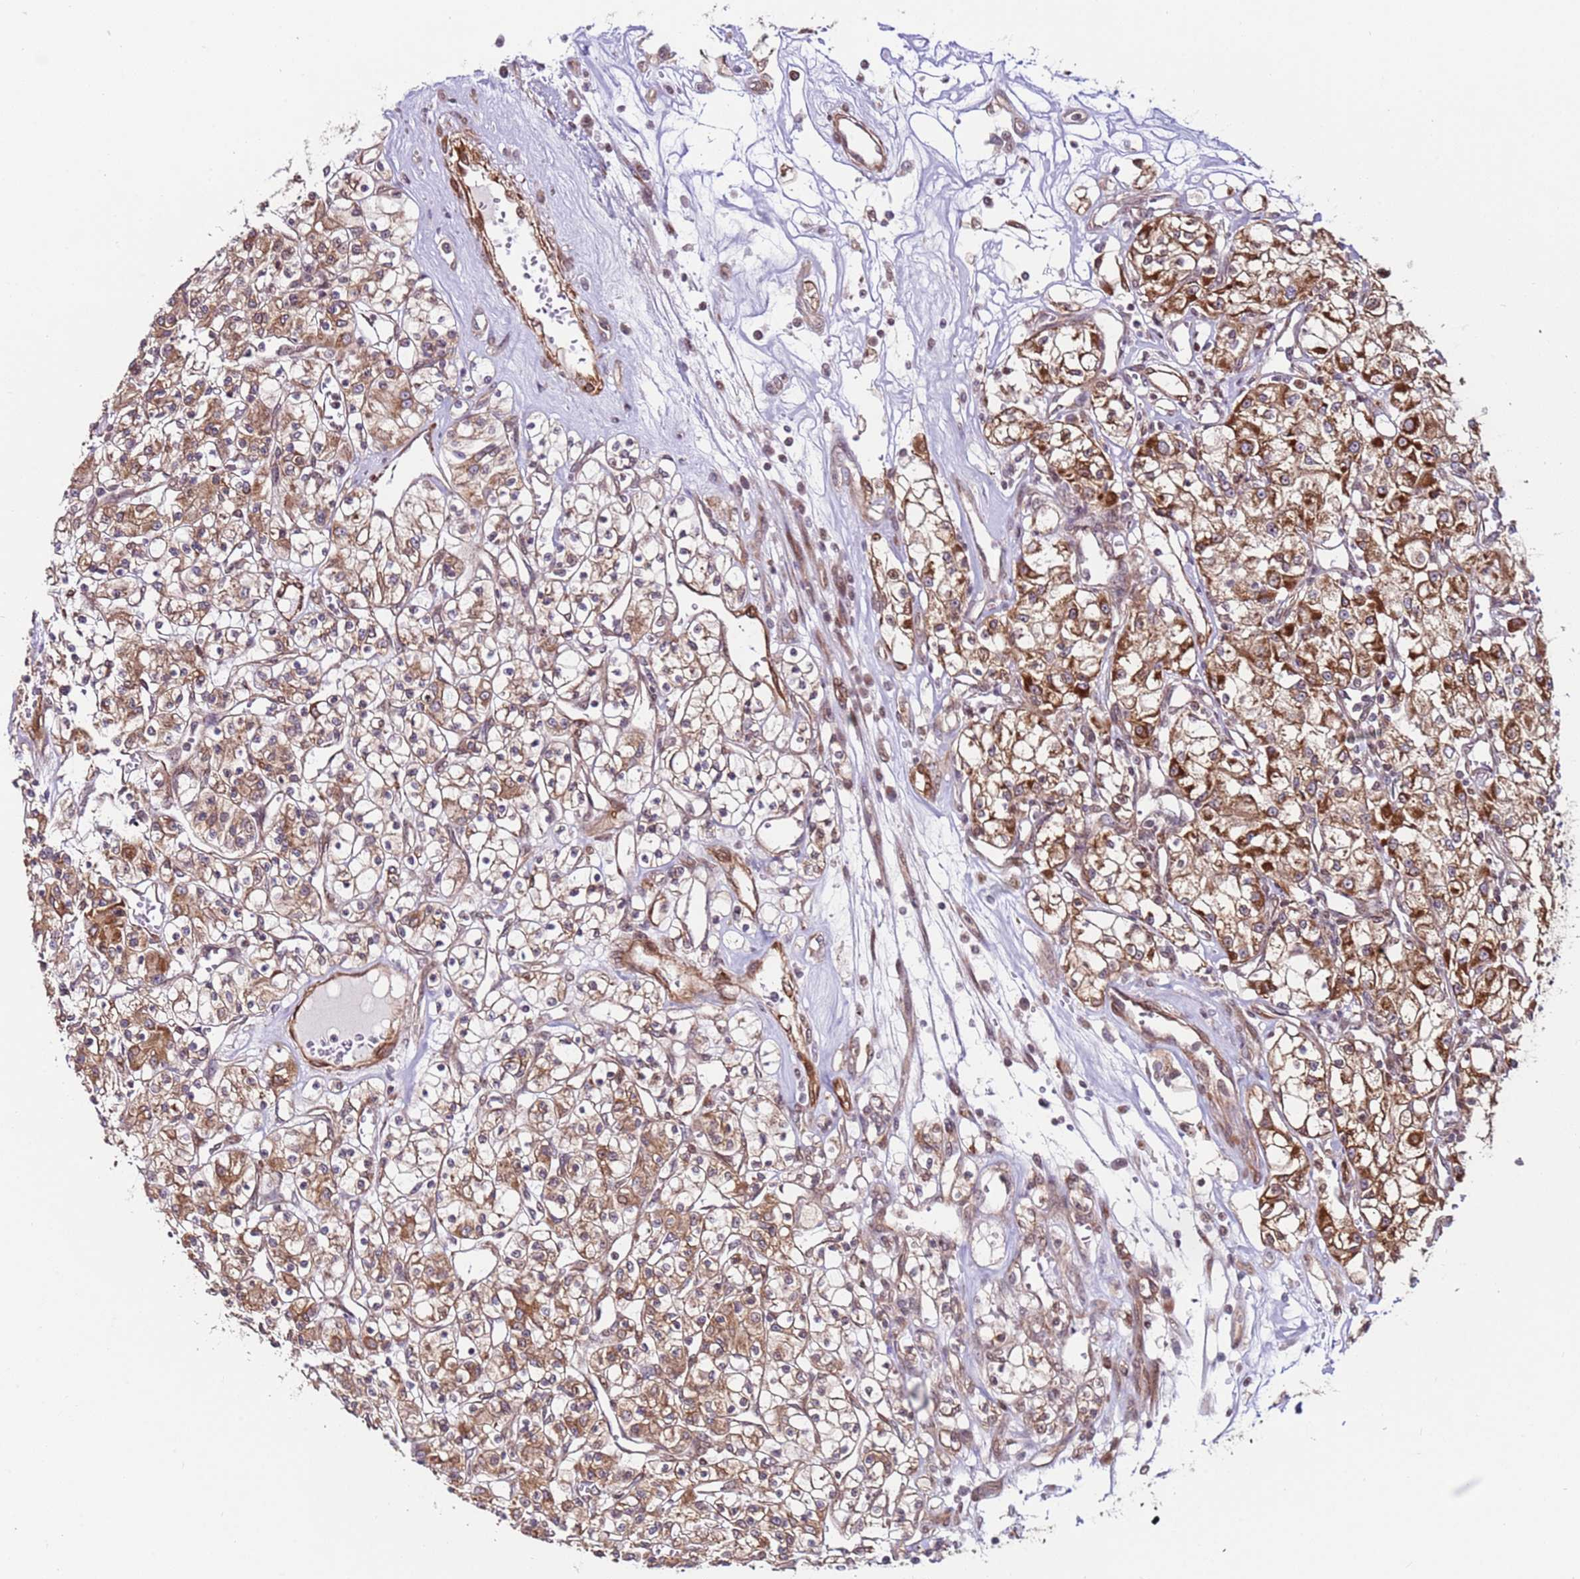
{"staining": {"intensity": "moderate", "quantity": ">75%", "location": "cytoplasmic/membranous"}, "tissue": "renal cancer", "cell_type": "Tumor cells", "image_type": "cancer", "snomed": [{"axis": "morphology", "description": "Adenocarcinoma, NOS"}, {"axis": "topography", "description": "Kidney"}], "caption": "This image reveals renal adenocarcinoma stained with immunohistochemistry (IHC) to label a protein in brown. The cytoplasmic/membranous of tumor cells show moderate positivity for the protein. Nuclei are counter-stained blue.", "gene": "DCAF4", "patient": {"sex": "female", "age": 59}}